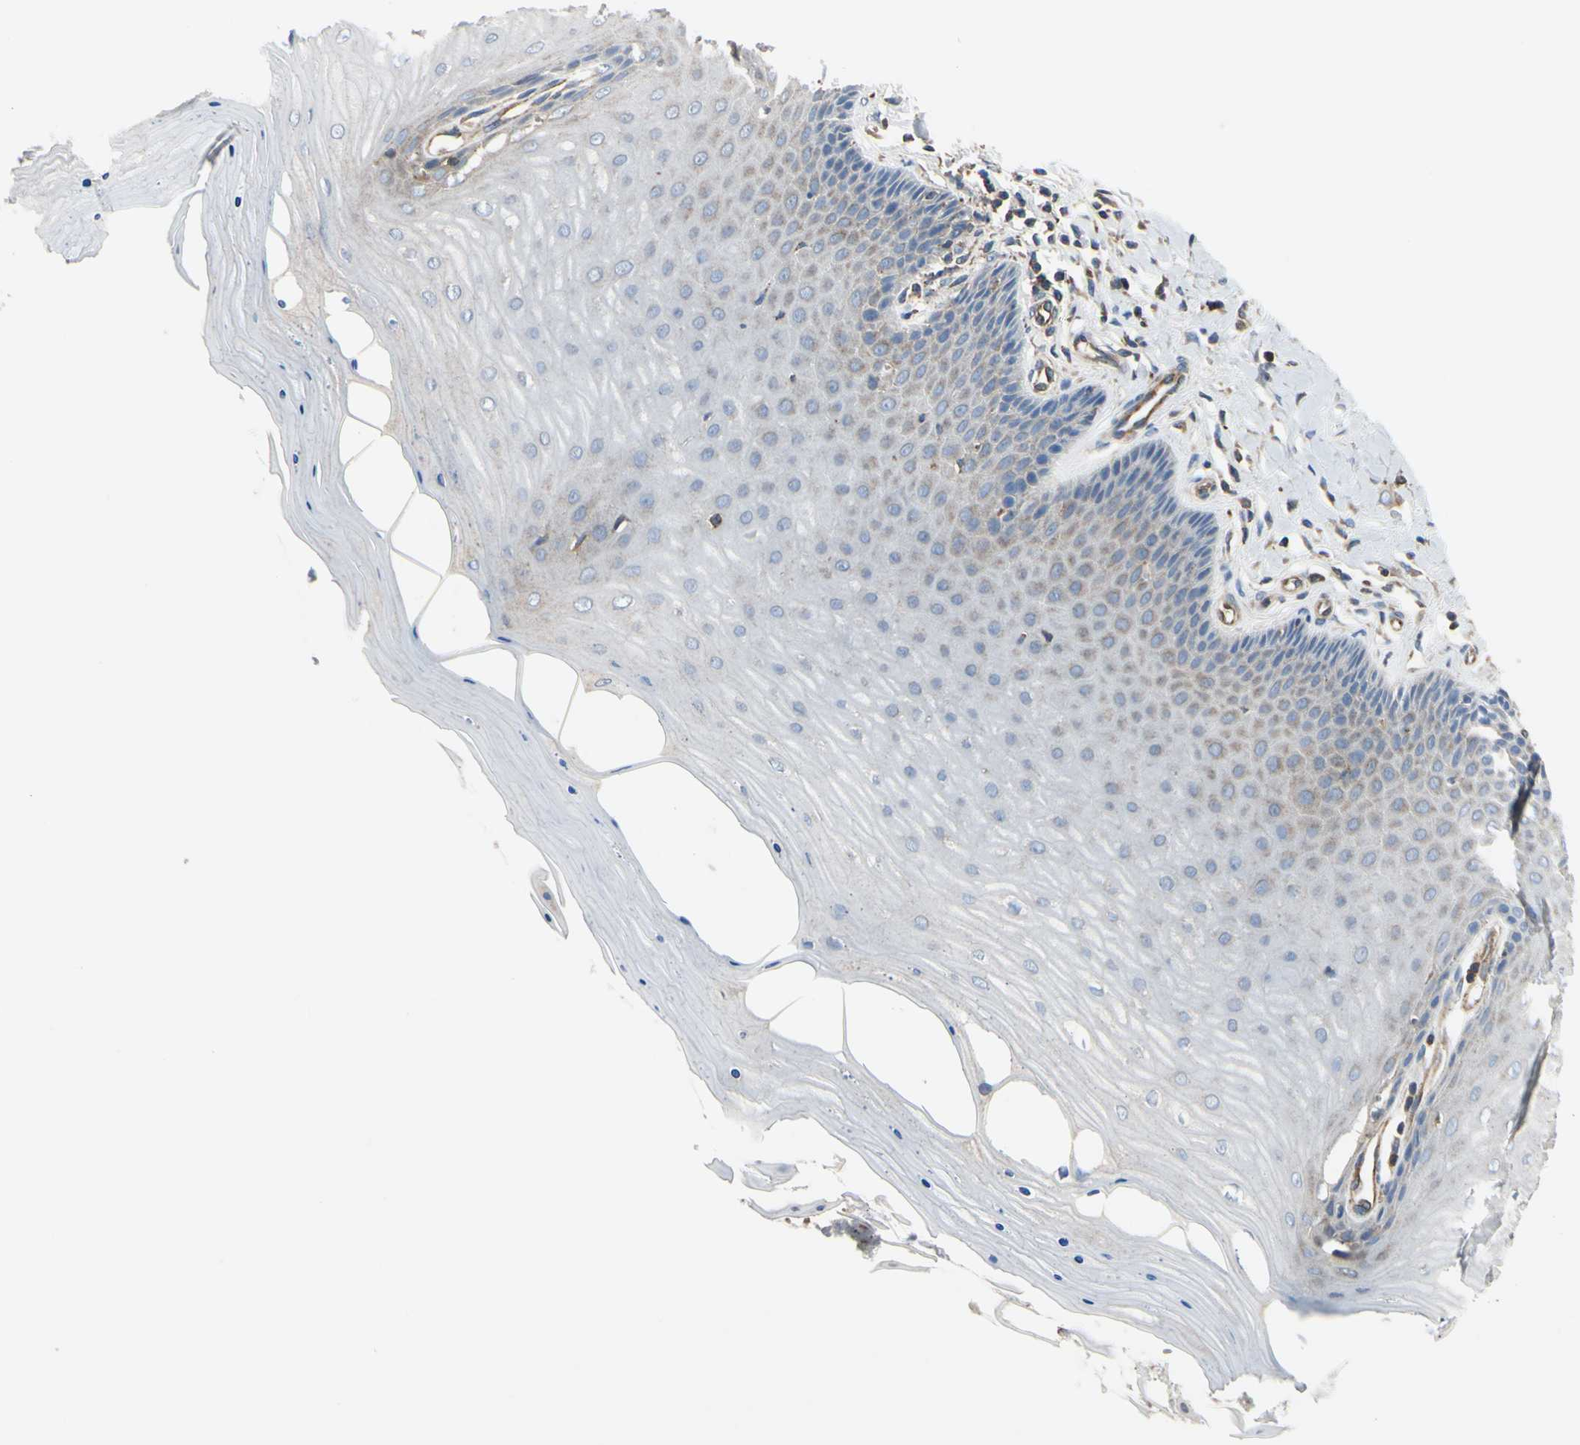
{"staining": {"intensity": "weak", "quantity": ">75%", "location": "cytoplasmic/membranous"}, "tissue": "cervix", "cell_type": "Glandular cells", "image_type": "normal", "snomed": [{"axis": "morphology", "description": "Normal tissue, NOS"}, {"axis": "topography", "description": "Cervix"}], "caption": "The image demonstrates immunohistochemical staining of normal cervix. There is weak cytoplasmic/membranous positivity is present in about >75% of glandular cells. (Brightfield microscopy of DAB IHC at high magnification).", "gene": "BECN1", "patient": {"sex": "female", "age": 55}}